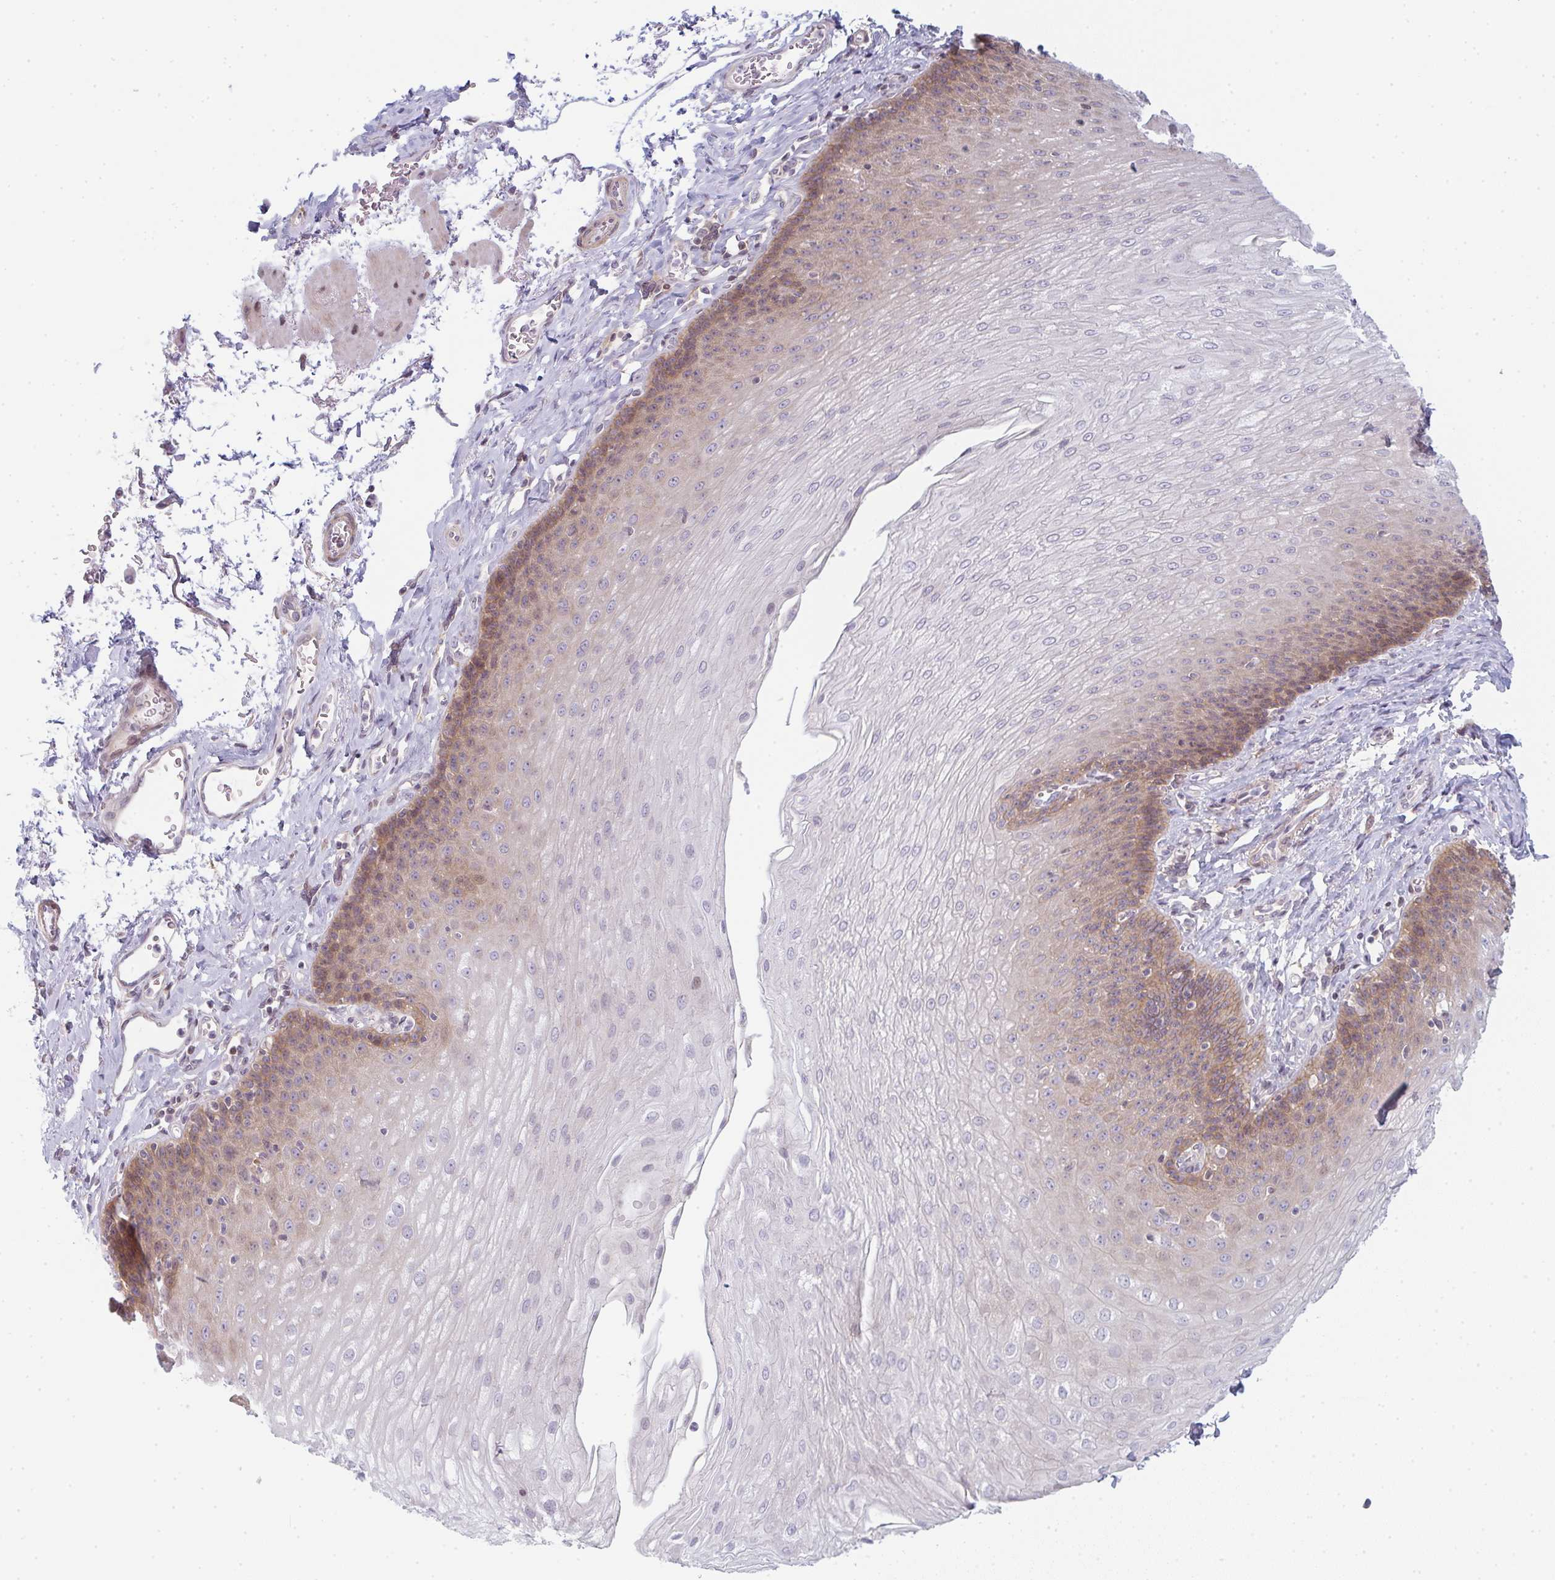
{"staining": {"intensity": "moderate", "quantity": "25%-75%", "location": "cytoplasmic/membranous"}, "tissue": "esophagus", "cell_type": "Squamous epithelial cells", "image_type": "normal", "snomed": [{"axis": "morphology", "description": "Normal tissue, NOS"}, {"axis": "topography", "description": "Esophagus"}], "caption": "A brown stain highlights moderate cytoplasmic/membranous positivity of a protein in squamous epithelial cells of unremarkable human esophagus.", "gene": "TMEM237", "patient": {"sex": "female", "age": 81}}